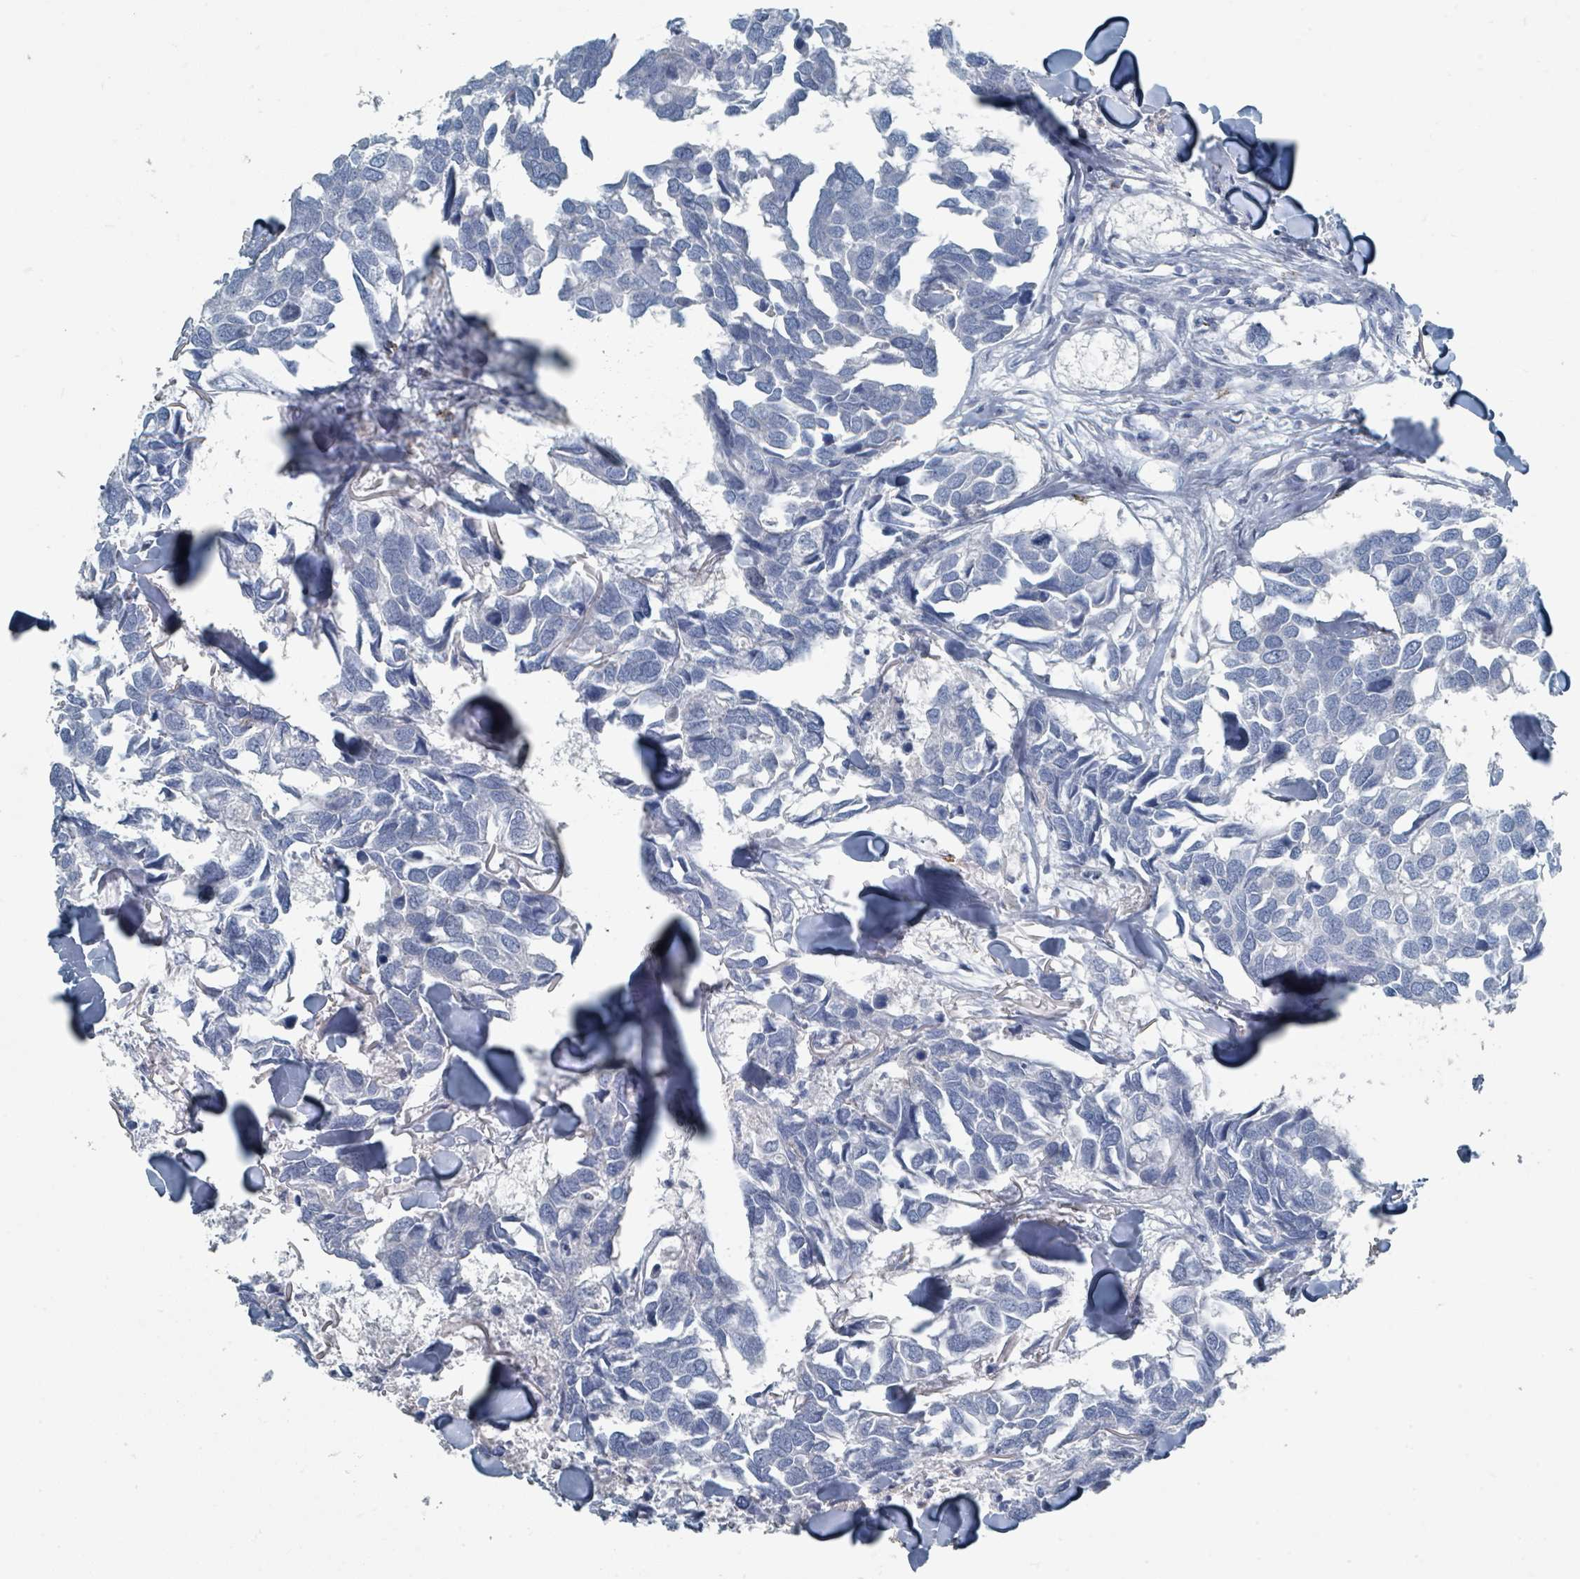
{"staining": {"intensity": "negative", "quantity": "none", "location": "none"}, "tissue": "breast cancer", "cell_type": "Tumor cells", "image_type": "cancer", "snomed": [{"axis": "morphology", "description": "Duct carcinoma"}, {"axis": "topography", "description": "Breast"}], "caption": "High power microscopy histopathology image of an immunohistochemistry micrograph of breast cancer (intraductal carcinoma), revealing no significant positivity in tumor cells. Brightfield microscopy of IHC stained with DAB (3,3'-diaminobenzidine) (brown) and hematoxylin (blue), captured at high magnification.", "gene": "GAMT", "patient": {"sex": "female", "age": 83}}